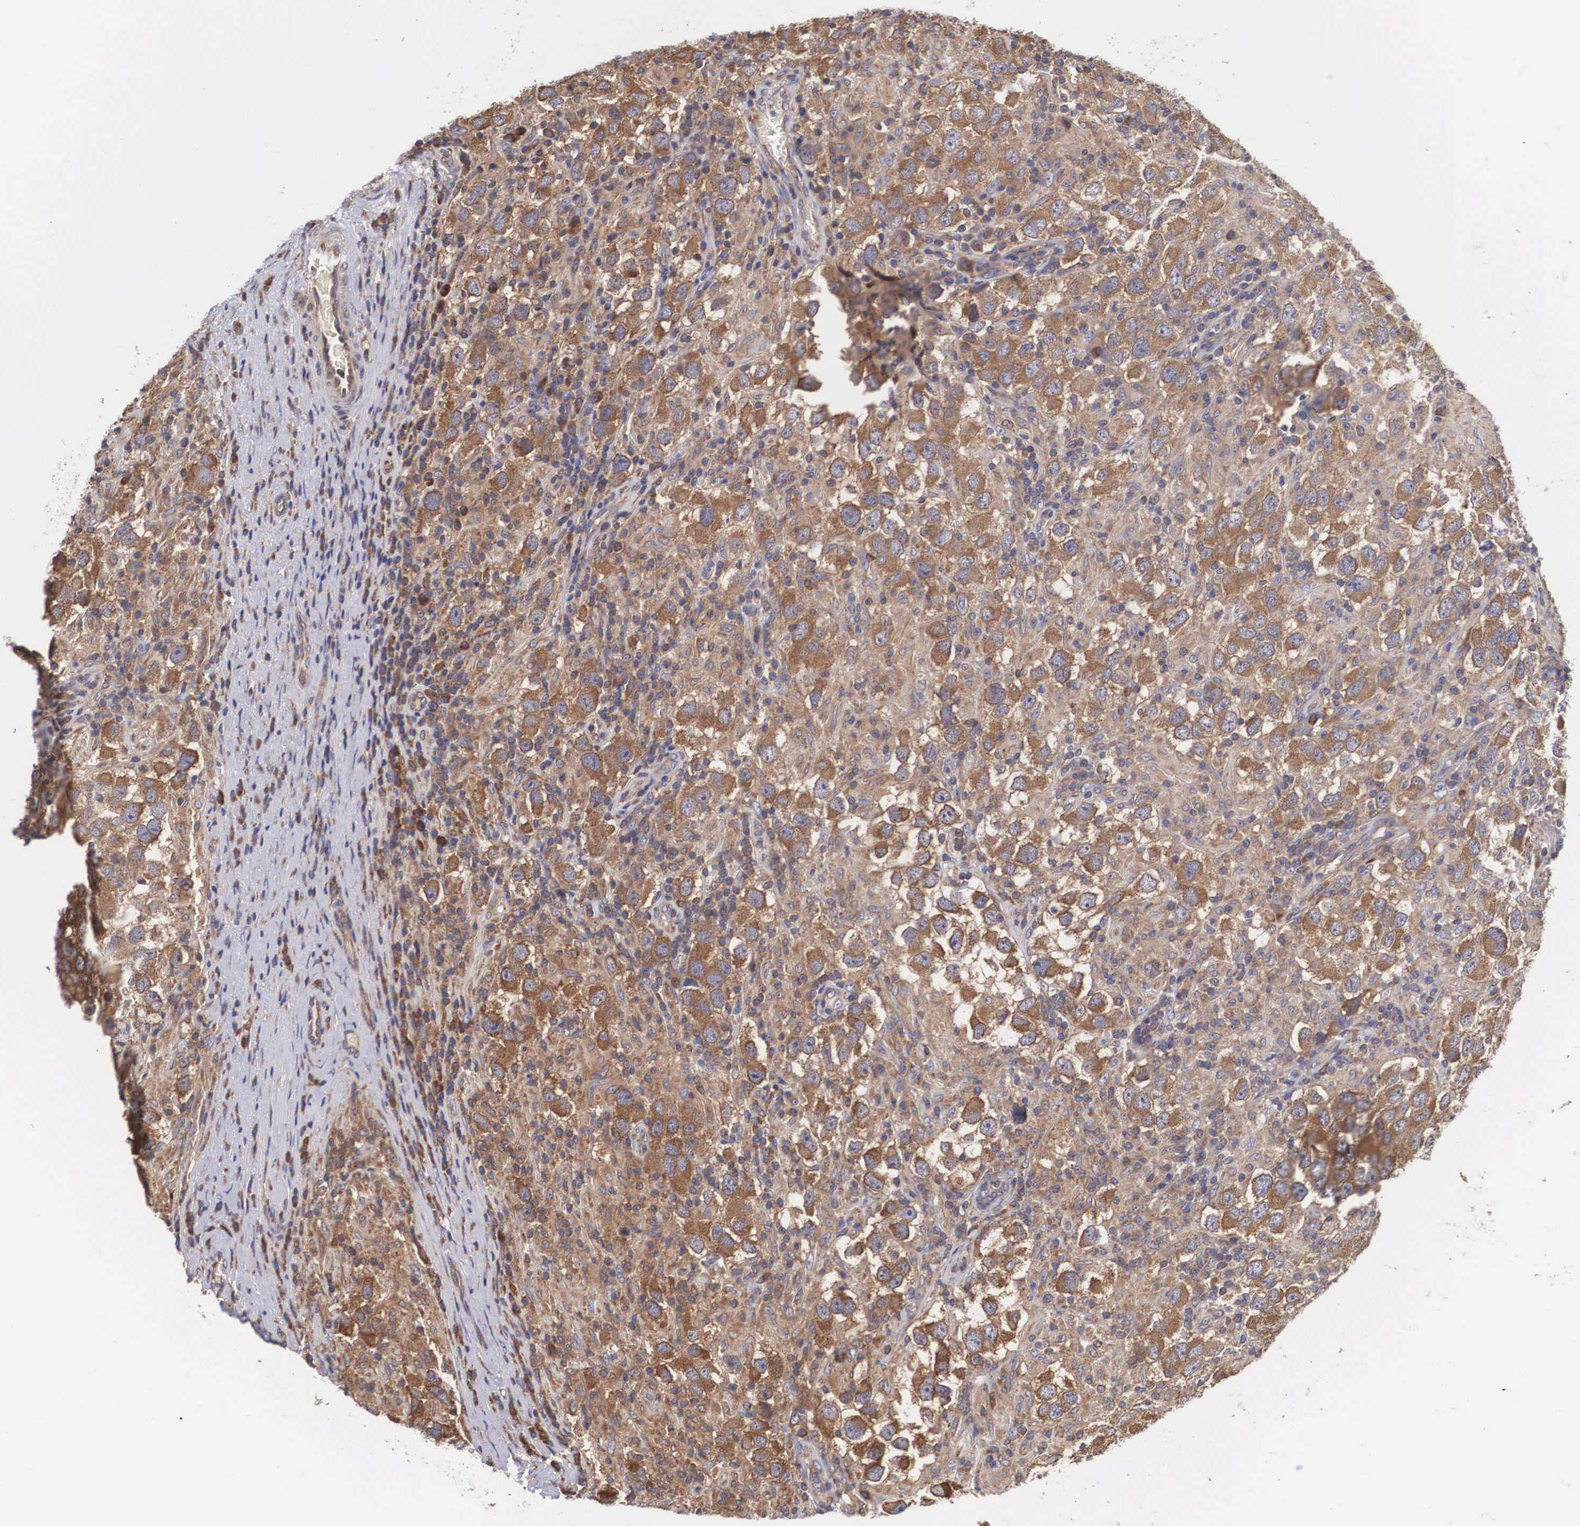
{"staining": {"intensity": "moderate", "quantity": ">75%", "location": "cytoplasmic/membranous"}, "tissue": "testis cancer", "cell_type": "Tumor cells", "image_type": "cancer", "snomed": [{"axis": "morphology", "description": "Carcinoma, Embryonal, NOS"}, {"axis": "topography", "description": "Testis"}], "caption": "Testis embryonal carcinoma stained for a protein (brown) exhibits moderate cytoplasmic/membranous positive staining in about >75% of tumor cells.", "gene": "DHRS1", "patient": {"sex": "male", "age": 21}}